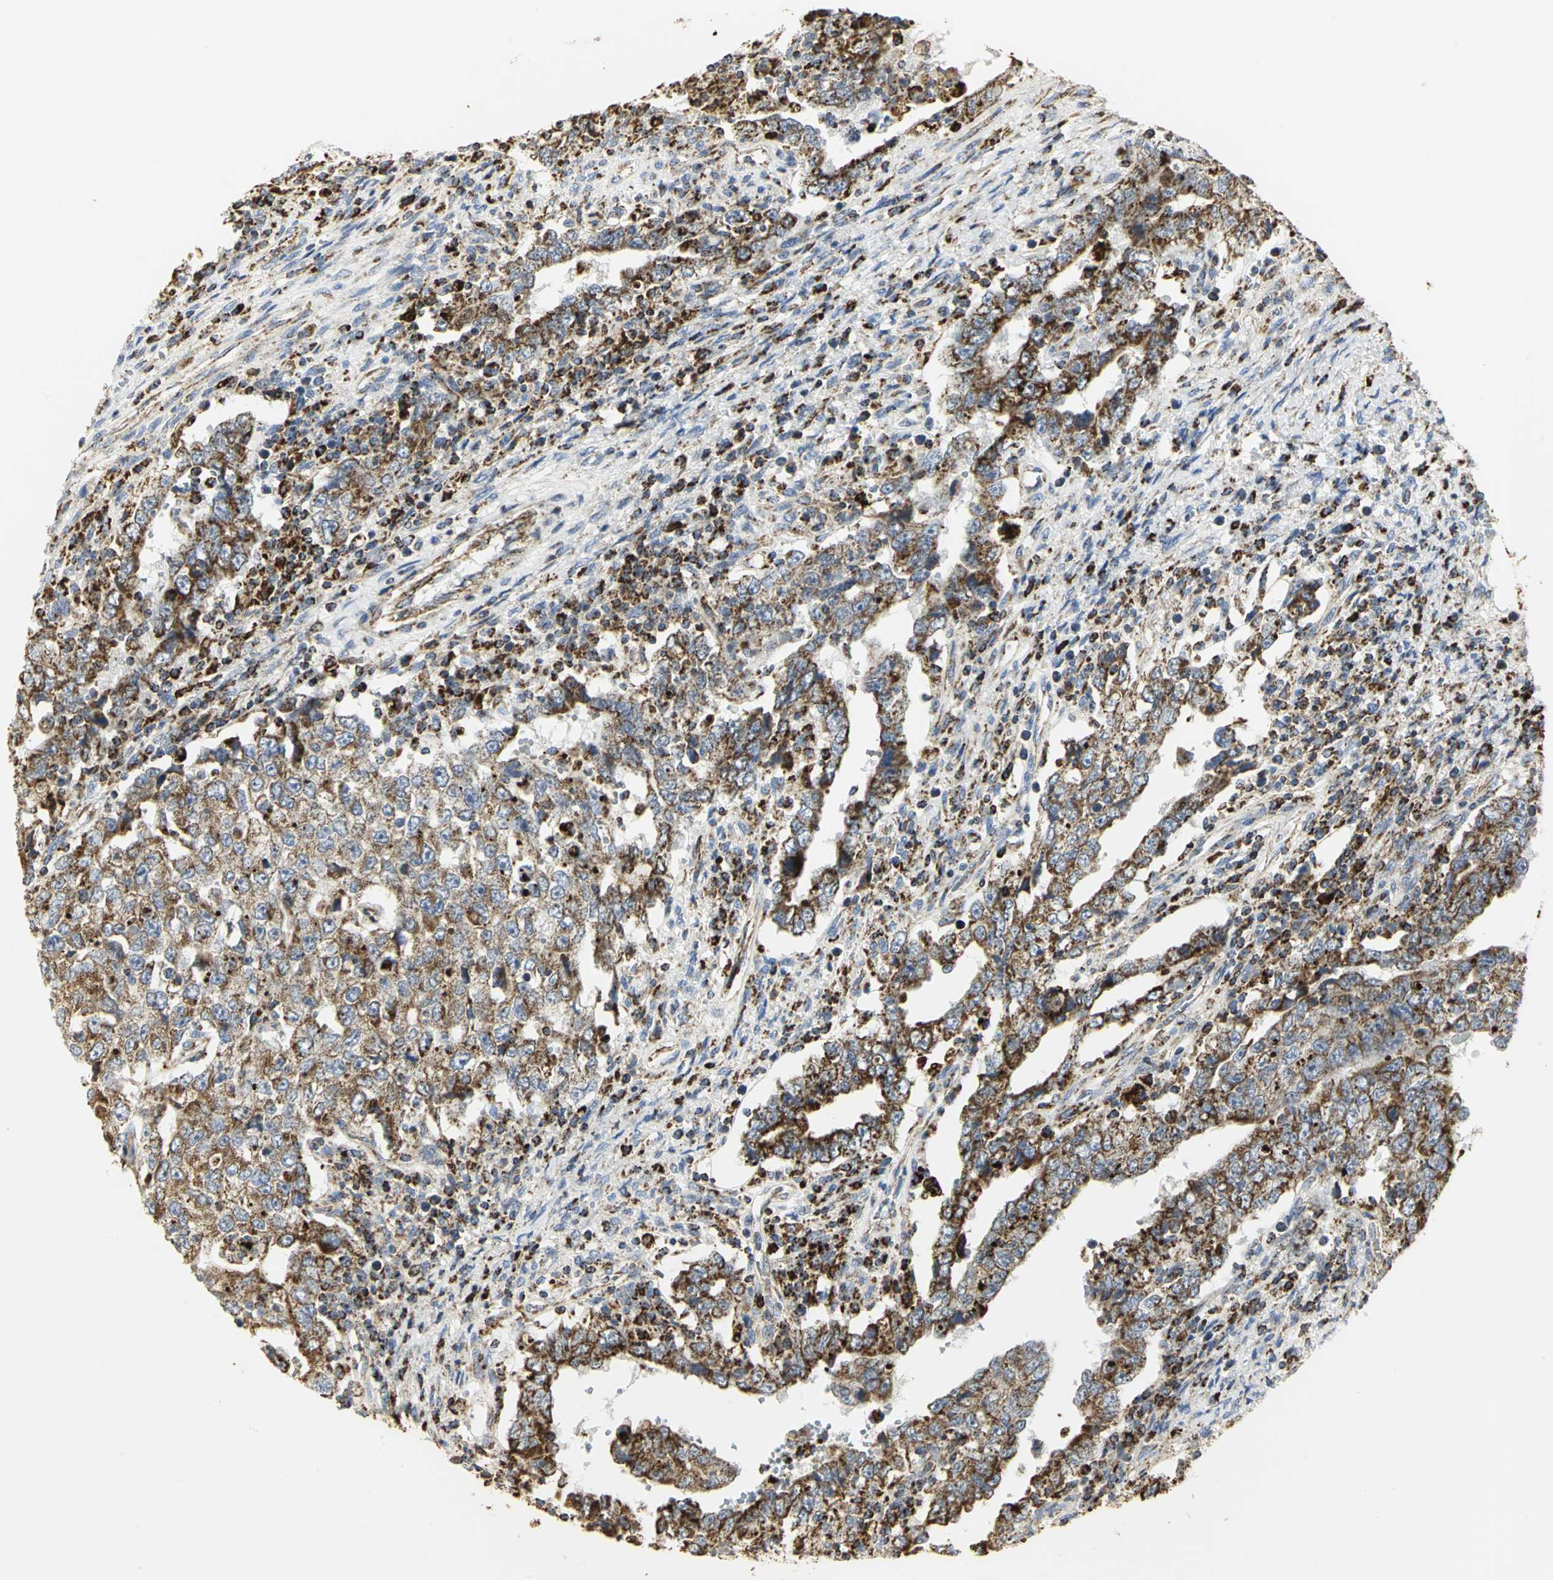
{"staining": {"intensity": "strong", "quantity": ">75%", "location": "cytoplasmic/membranous"}, "tissue": "testis cancer", "cell_type": "Tumor cells", "image_type": "cancer", "snomed": [{"axis": "morphology", "description": "Carcinoma, Embryonal, NOS"}, {"axis": "topography", "description": "Testis"}], "caption": "Testis cancer (embryonal carcinoma) stained with immunohistochemistry exhibits strong cytoplasmic/membranous staining in approximately >75% of tumor cells. (Brightfield microscopy of DAB IHC at high magnification).", "gene": "VDAC1", "patient": {"sex": "male", "age": 26}}